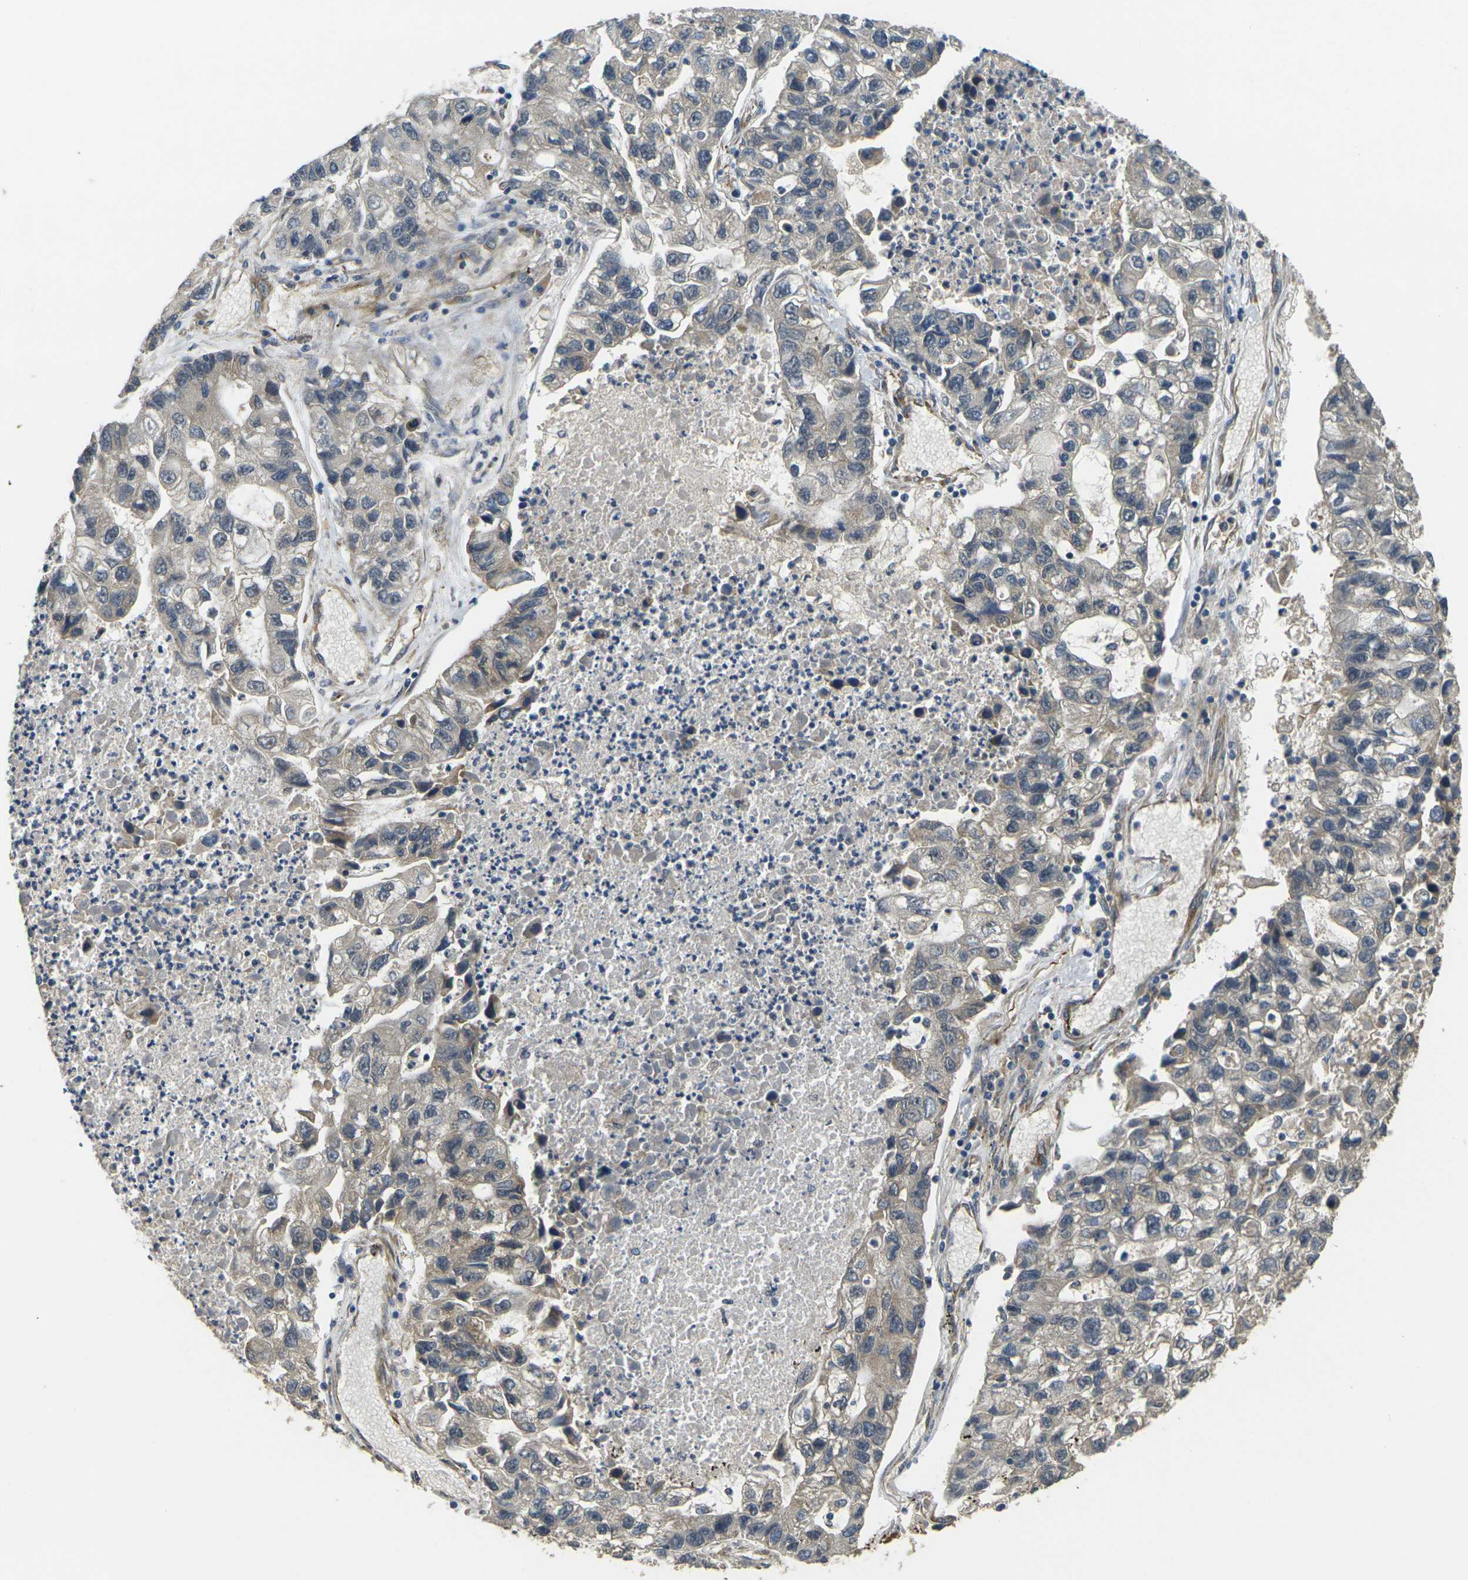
{"staining": {"intensity": "negative", "quantity": "none", "location": "none"}, "tissue": "lung cancer", "cell_type": "Tumor cells", "image_type": "cancer", "snomed": [{"axis": "morphology", "description": "Adenocarcinoma, NOS"}, {"axis": "topography", "description": "Lung"}], "caption": "The micrograph reveals no staining of tumor cells in lung cancer (adenocarcinoma).", "gene": "FUT11", "patient": {"sex": "female", "age": 51}}